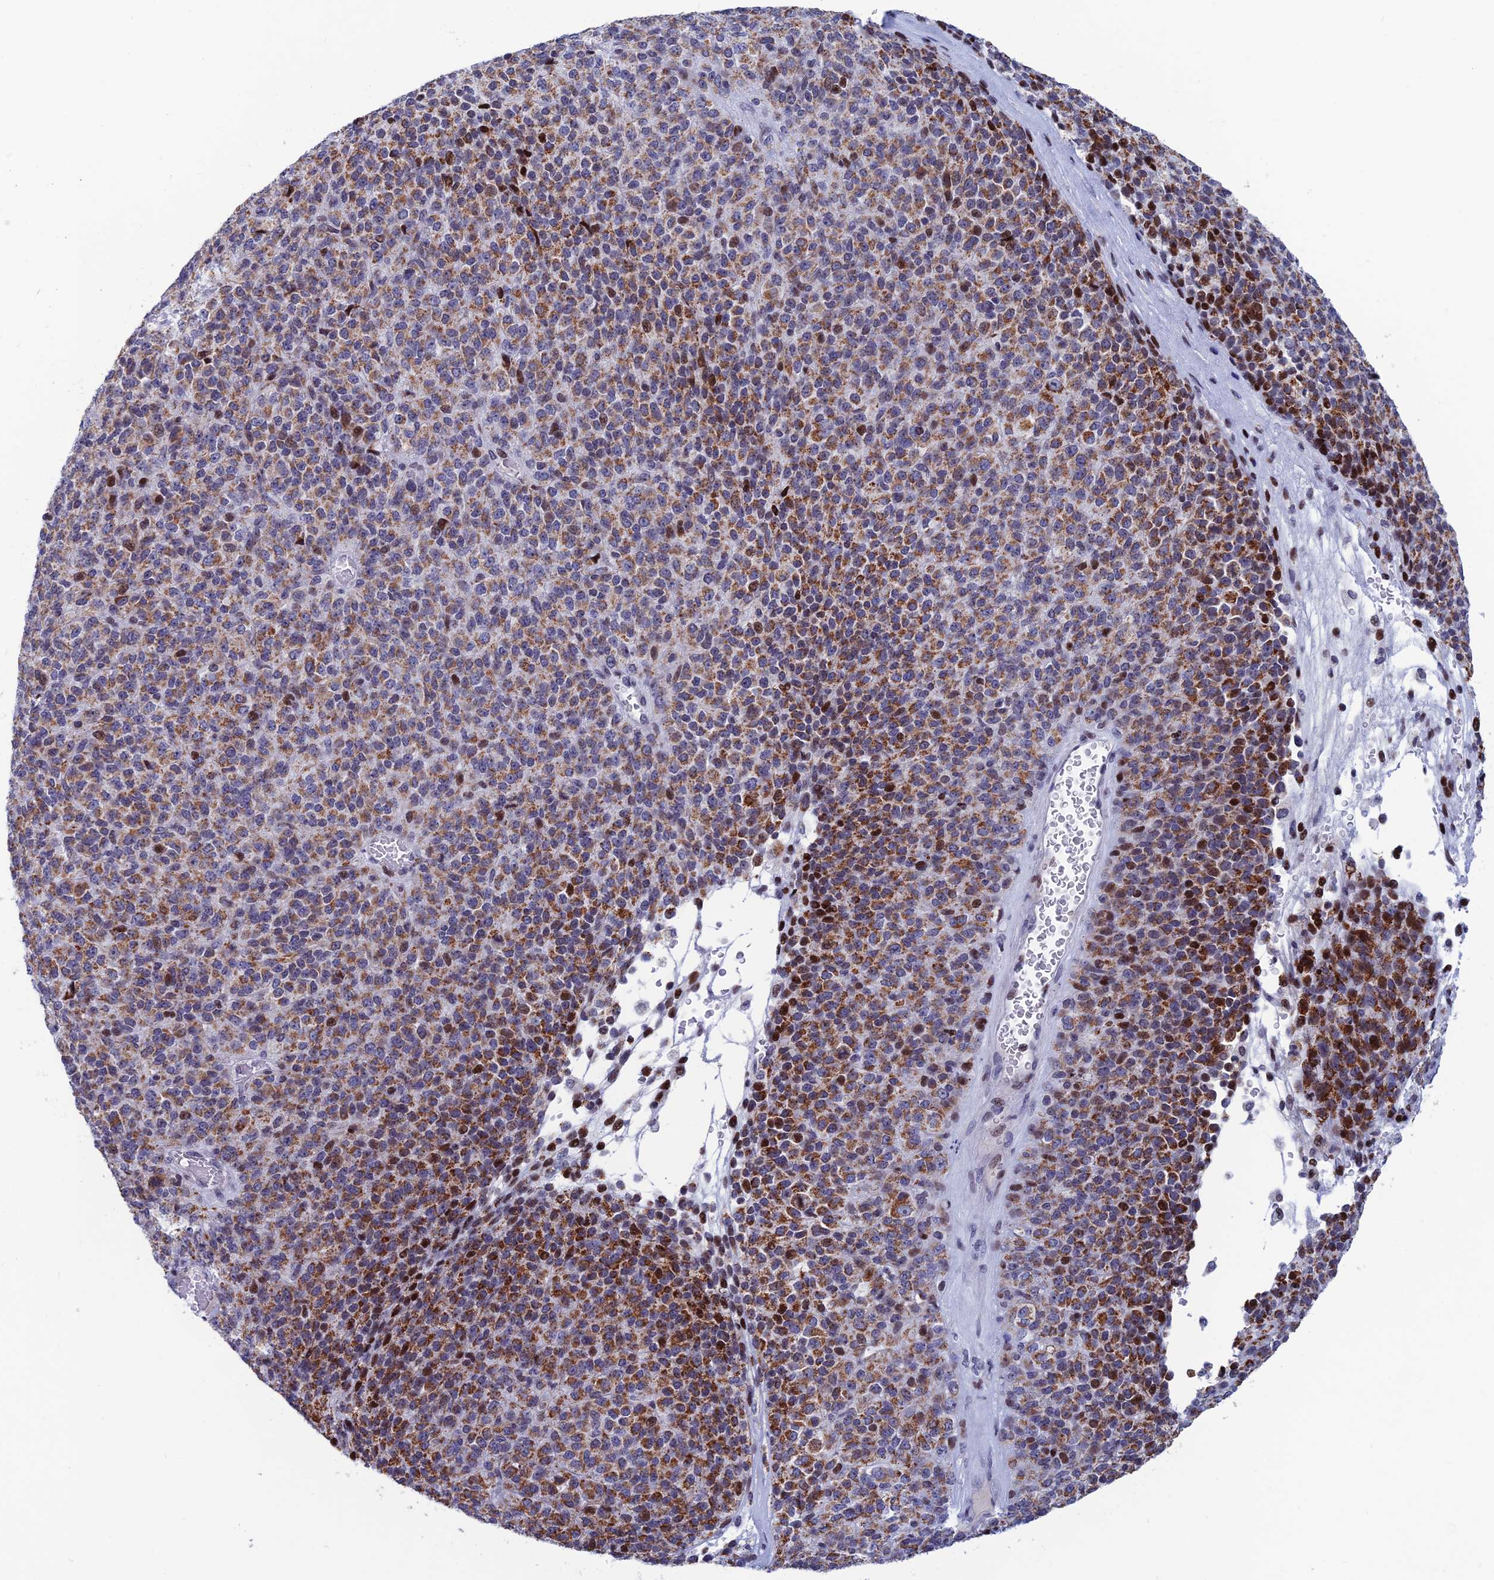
{"staining": {"intensity": "moderate", "quantity": ">75%", "location": "cytoplasmic/membranous"}, "tissue": "melanoma", "cell_type": "Tumor cells", "image_type": "cancer", "snomed": [{"axis": "morphology", "description": "Malignant melanoma, Metastatic site"}, {"axis": "topography", "description": "Brain"}], "caption": "Malignant melanoma (metastatic site) stained with a protein marker exhibits moderate staining in tumor cells.", "gene": "AFF3", "patient": {"sex": "female", "age": 56}}